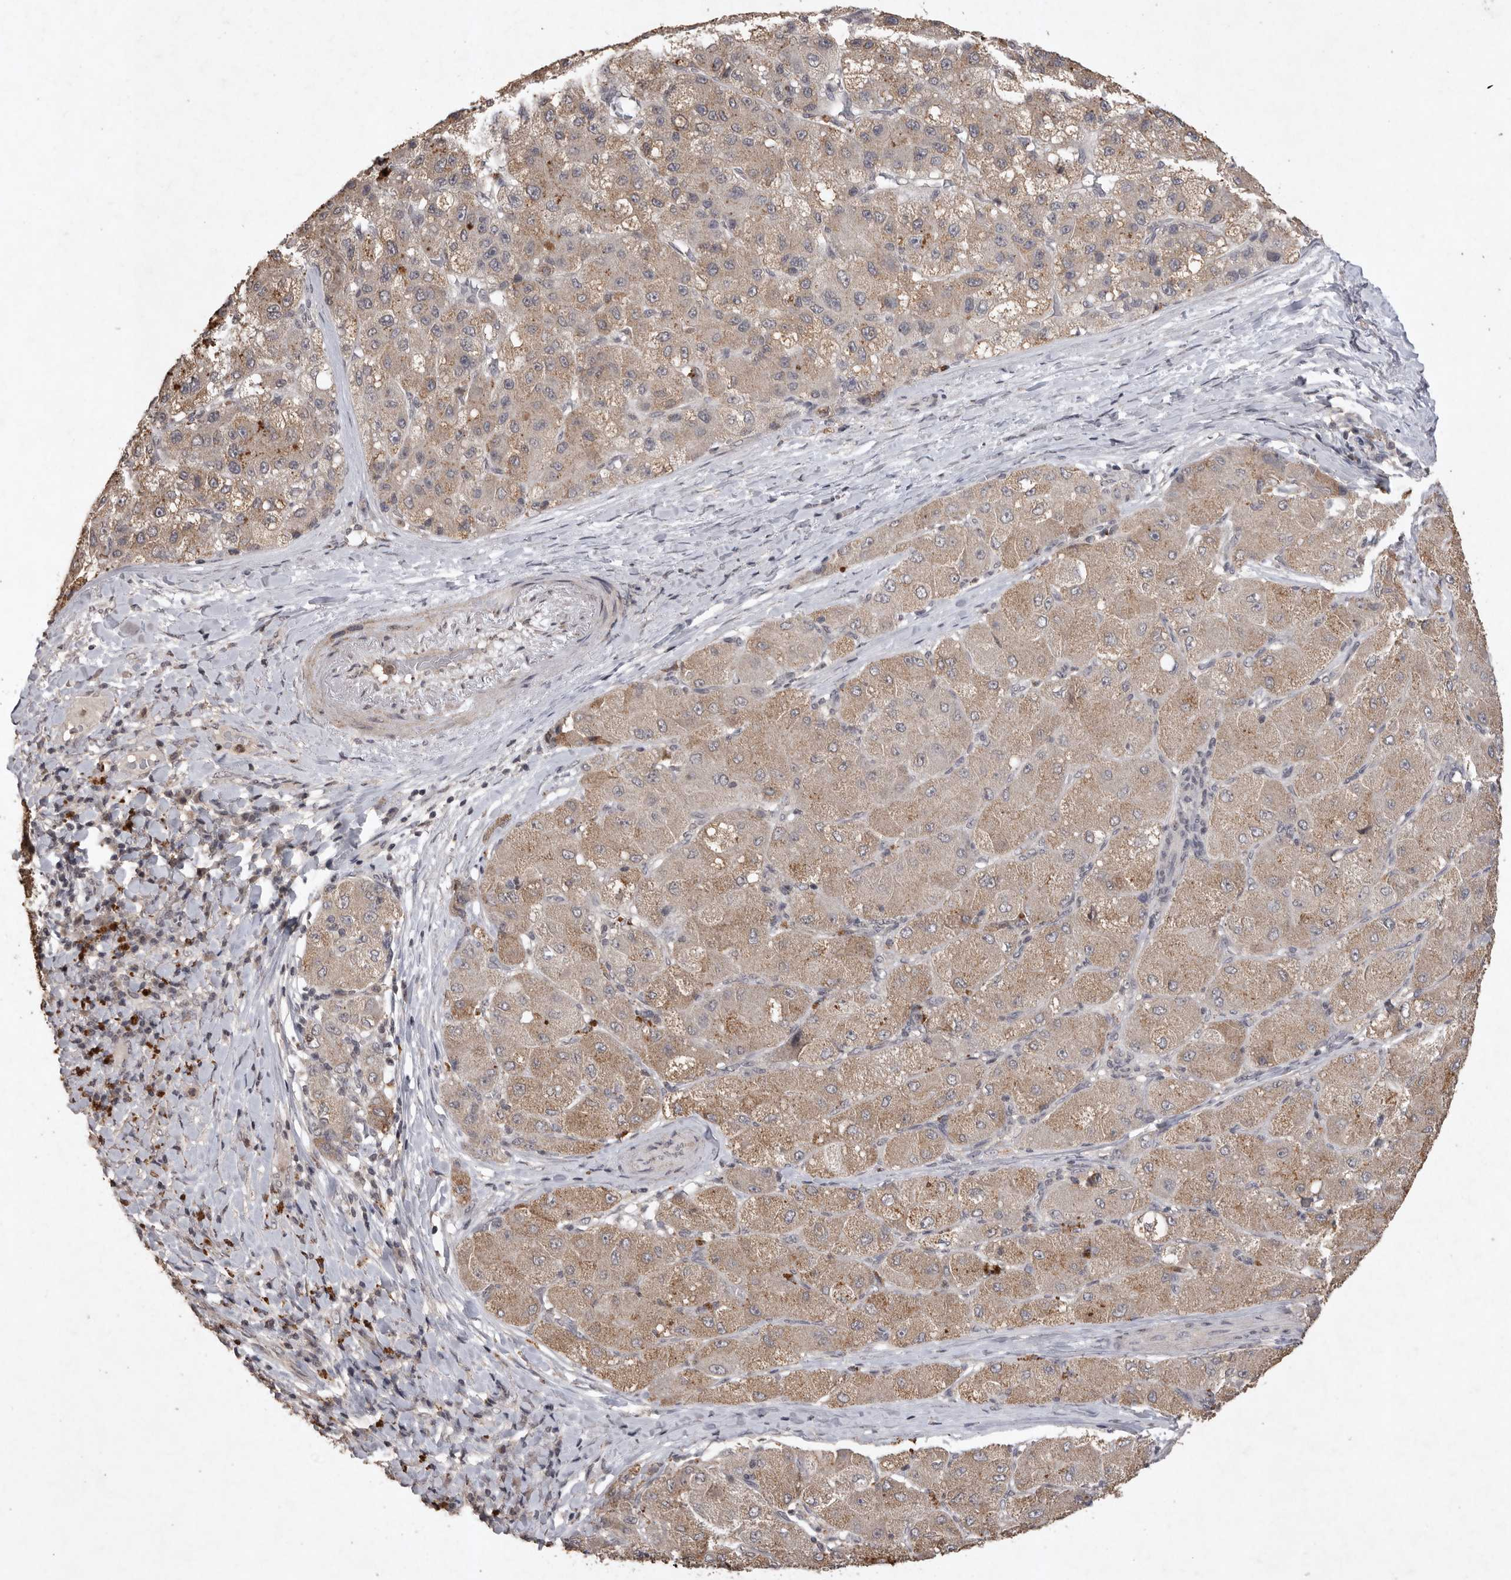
{"staining": {"intensity": "weak", "quantity": ">75%", "location": "cytoplasmic/membranous"}, "tissue": "liver cancer", "cell_type": "Tumor cells", "image_type": "cancer", "snomed": [{"axis": "morphology", "description": "Carcinoma, Hepatocellular, NOS"}, {"axis": "topography", "description": "Liver"}], "caption": "Immunohistochemical staining of human hepatocellular carcinoma (liver) shows low levels of weak cytoplasmic/membranous positivity in approximately >75% of tumor cells. Immunohistochemistry stains the protein of interest in brown and the nuclei are stained blue.", "gene": "APLNR", "patient": {"sex": "male", "age": 80}}